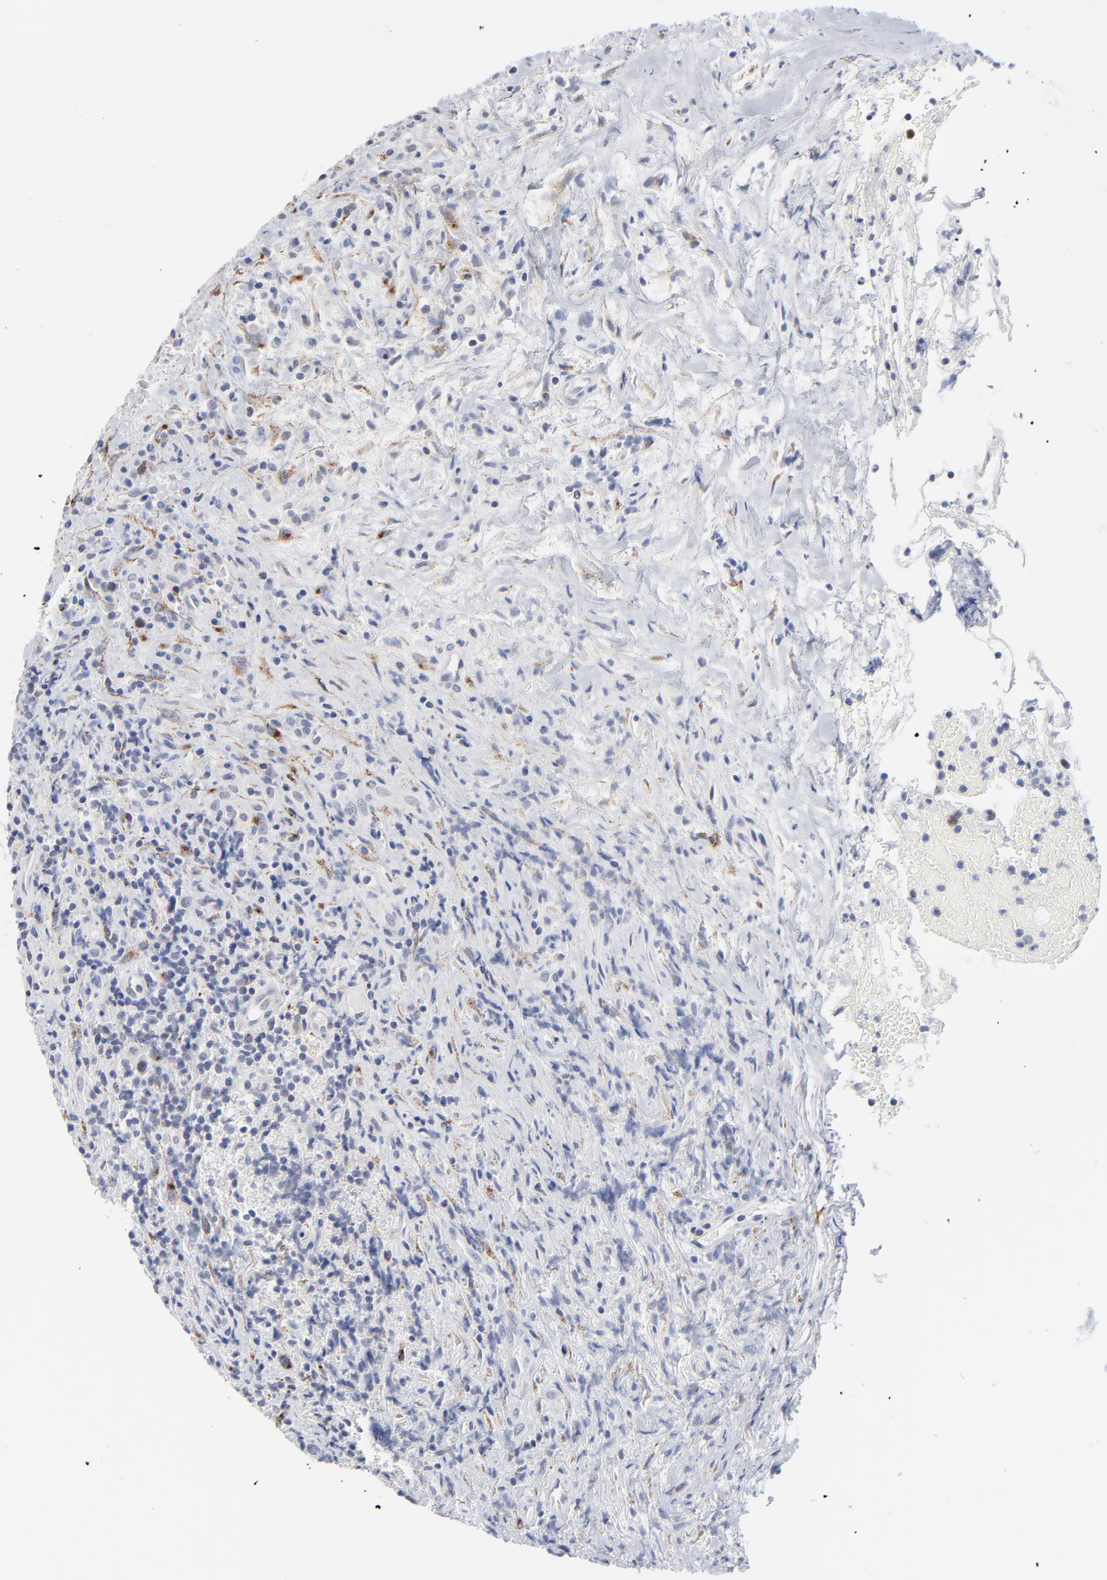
{"staining": {"intensity": "moderate", "quantity": "<25%", "location": "cytoplasmic/membranous"}, "tissue": "lymphoma", "cell_type": "Tumor cells", "image_type": "cancer", "snomed": [{"axis": "morphology", "description": "Hodgkin's disease, NOS"}, {"axis": "topography", "description": "Lymph node"}], "caption": "Immunohistochemistry (IHC) of human lymphoma demonstrates low levels of moderate cytoplasmic/membranous staining in approximately <25% of tumor cells.", "gene": "AURKA", "patient": {"sex": "female", "age": 25}}